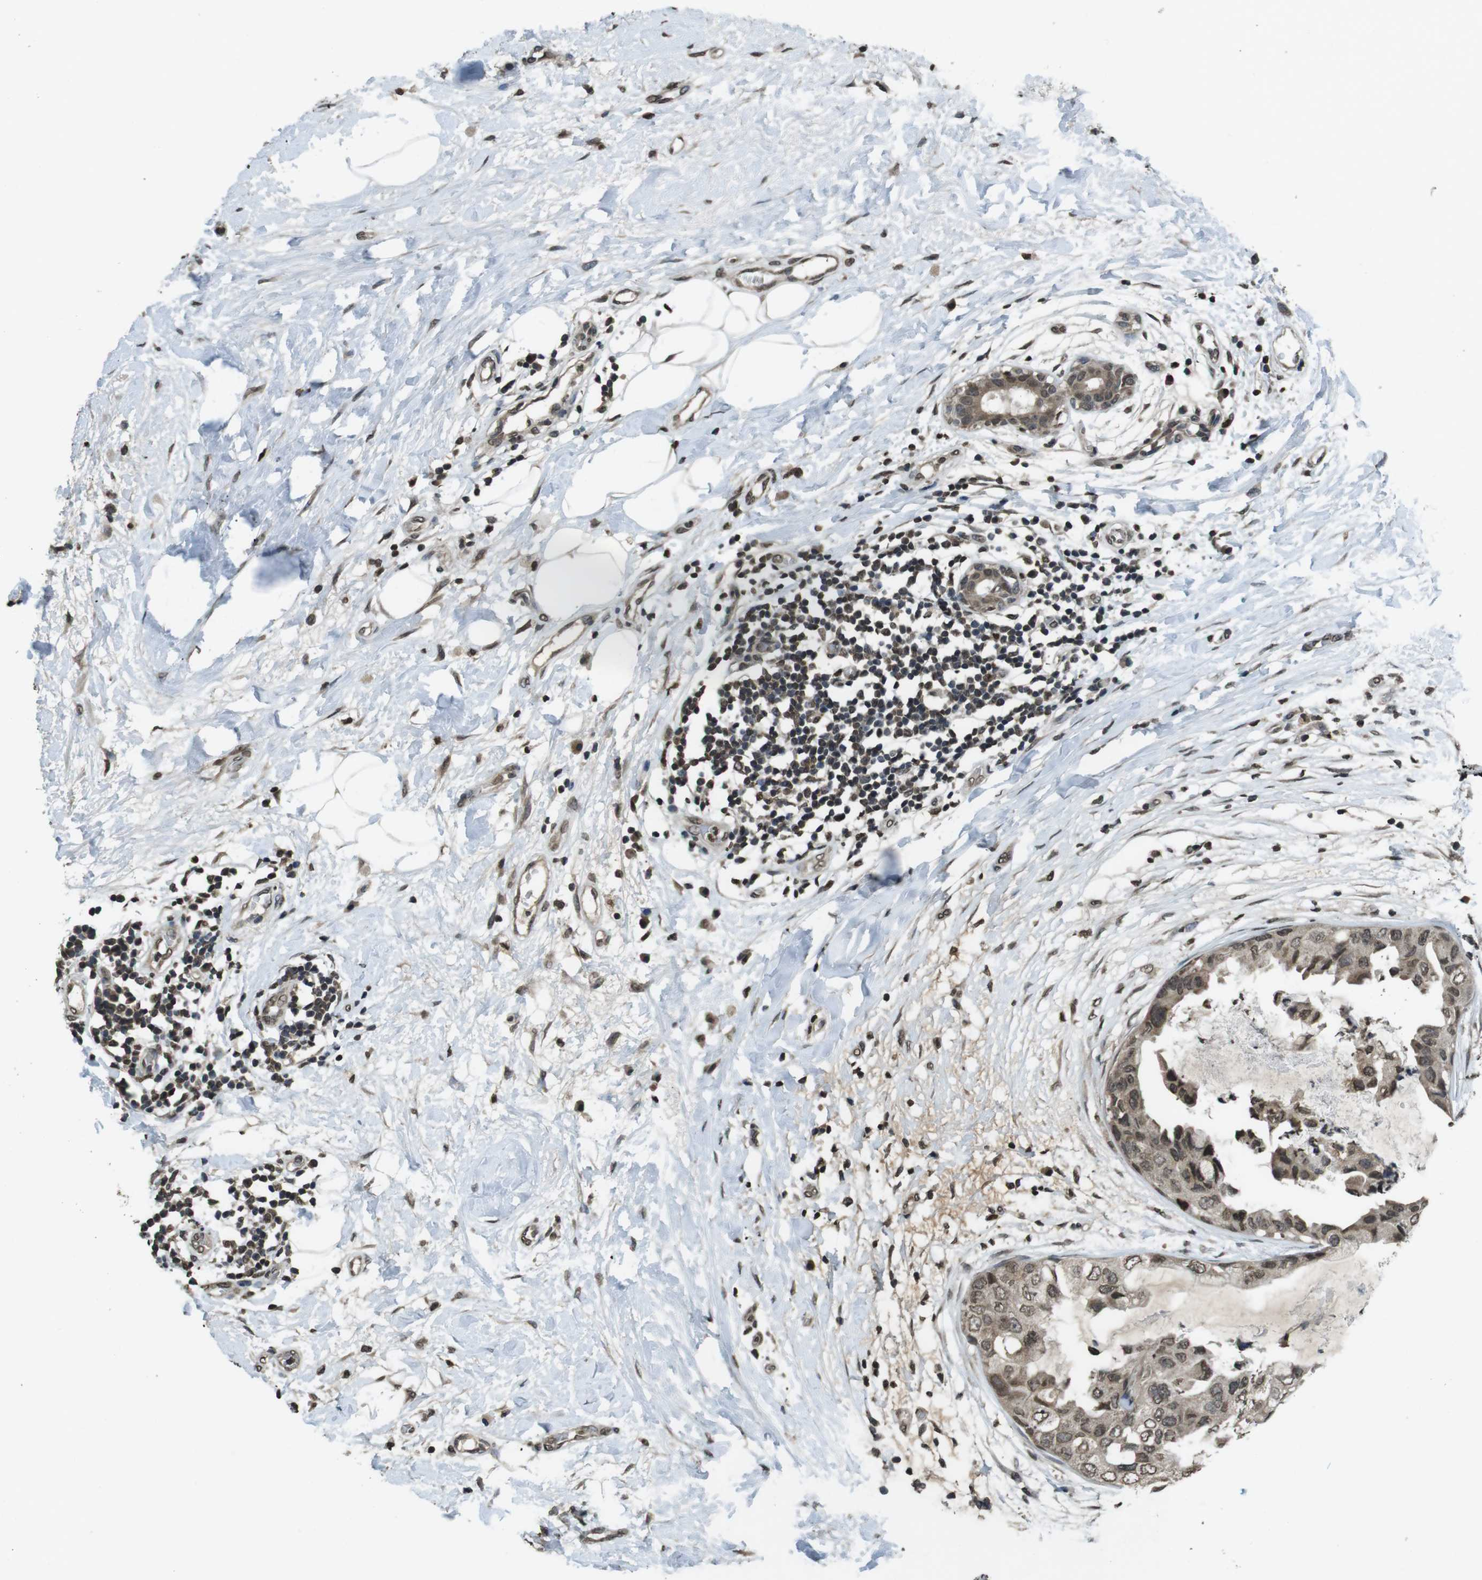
{"staining": {"intensity": "moderate", "quantity": ">75%", "location": "cytoplasmic/membranous,nuclear"}, "tissue": "breast cancer", "cell_type": "Tumor cells", "image_type": "cancer", "snomed": [{"axis": "morphology", "description": "Duct carcinoma"}, {"axis": "topography", "description": "Breast"}], "caption": "Tumor cells reveal medium levels of moderate cytoplasmic/membranous and nuclear expression in about >75% of cells in human breast cancer (invasive ductal carcinoma).", "gene": "MAF", "patient": {"sex": "female", "age": 40}}